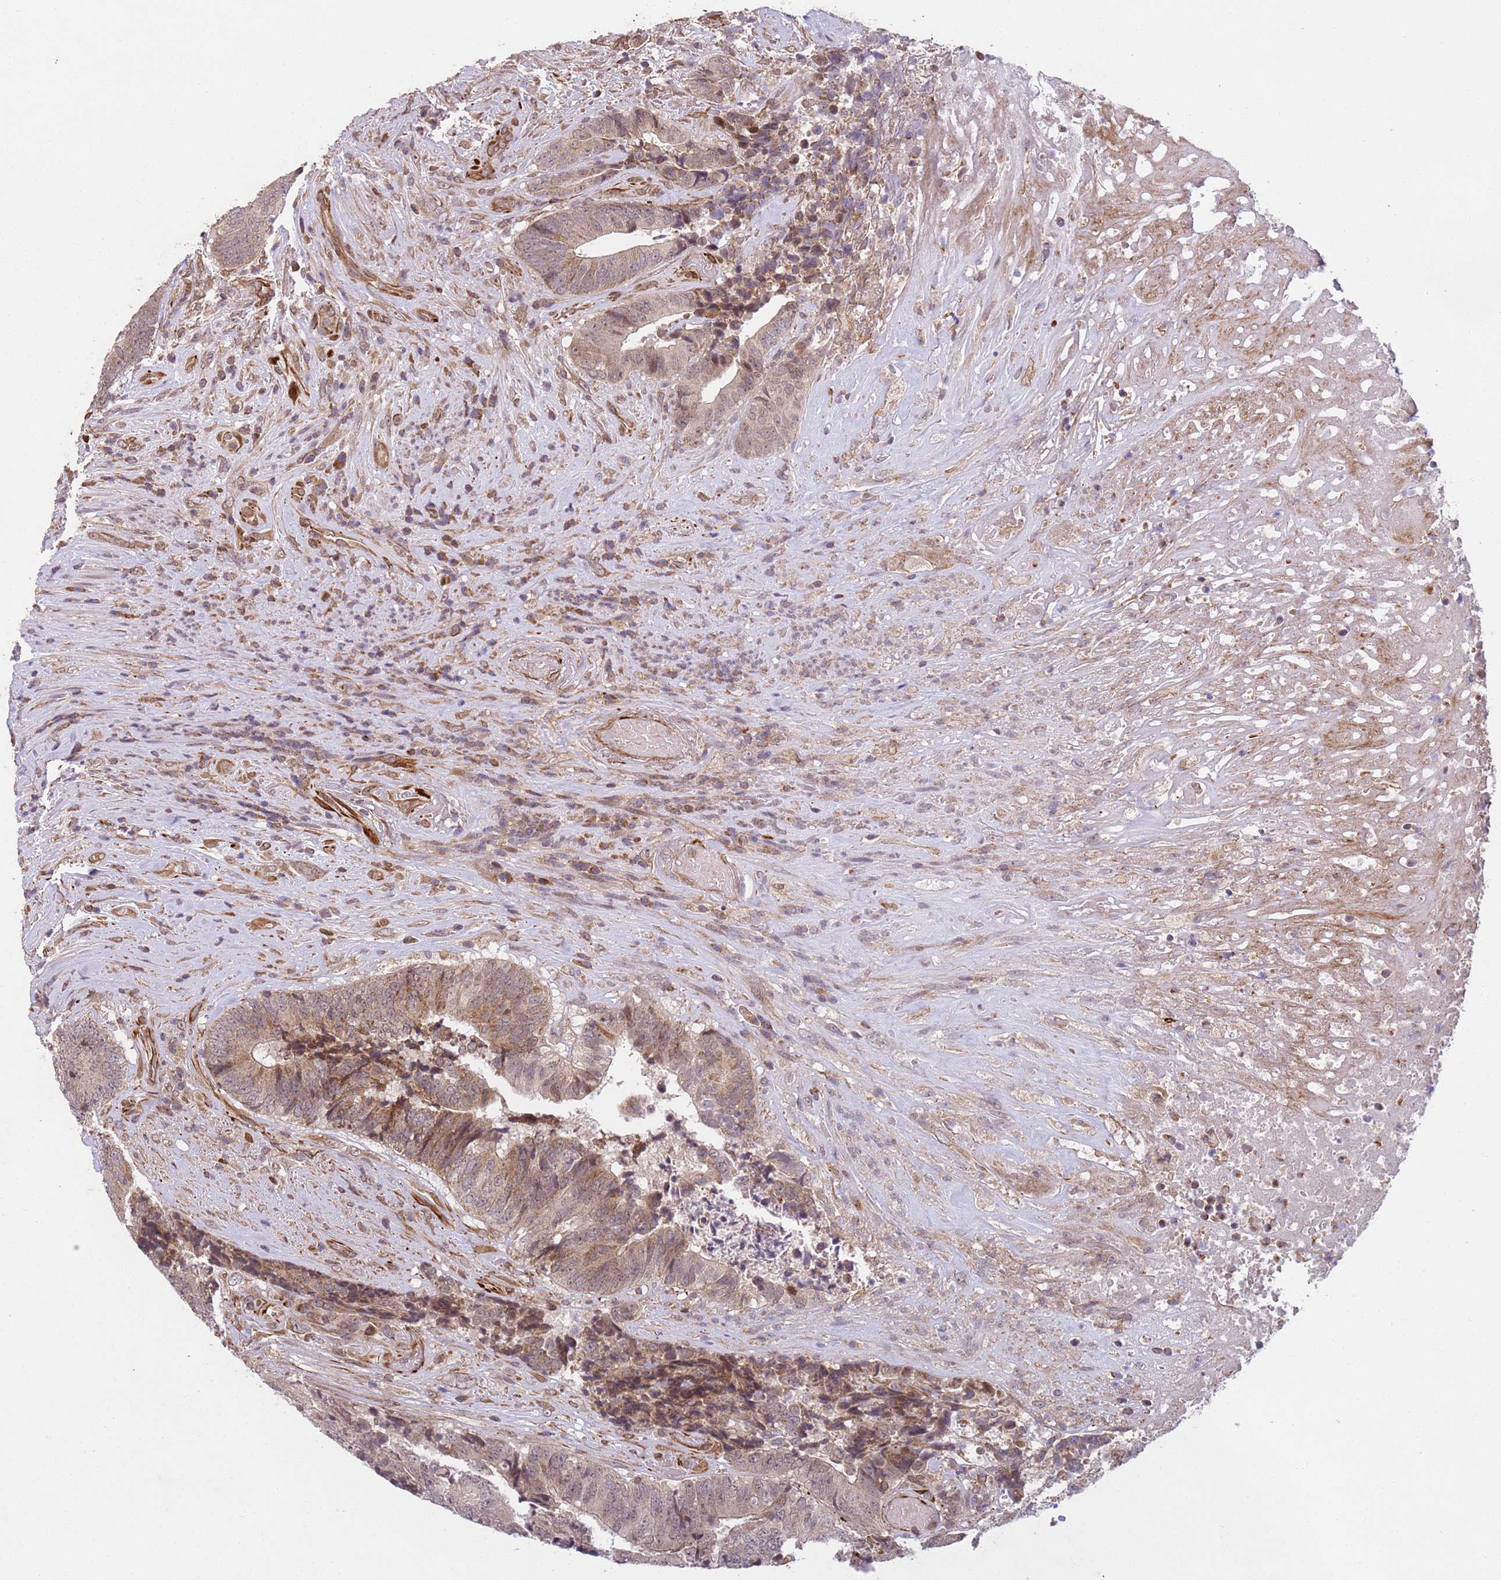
{"staining": {"intensity": "moderate", "quantity": "<25%", "location": "cytoplasmic/membranous"}, "tissue": "colorectal cancer", "cell_type": "Tumor cells", "image_type": "cancer", "snomed": [{"axis": "morphology", "description": "Adenocarcinoma, NOS"}, {"axis": "topography", "description": "Rectum"}], "caption": "Adenocarcinoma (colorectal) tissue reveals moderate cytoplasmic/membranous expression in about <25% of tumor cells", "gene": "CHD9", "patient": {"sex": "male", "age": 72}}